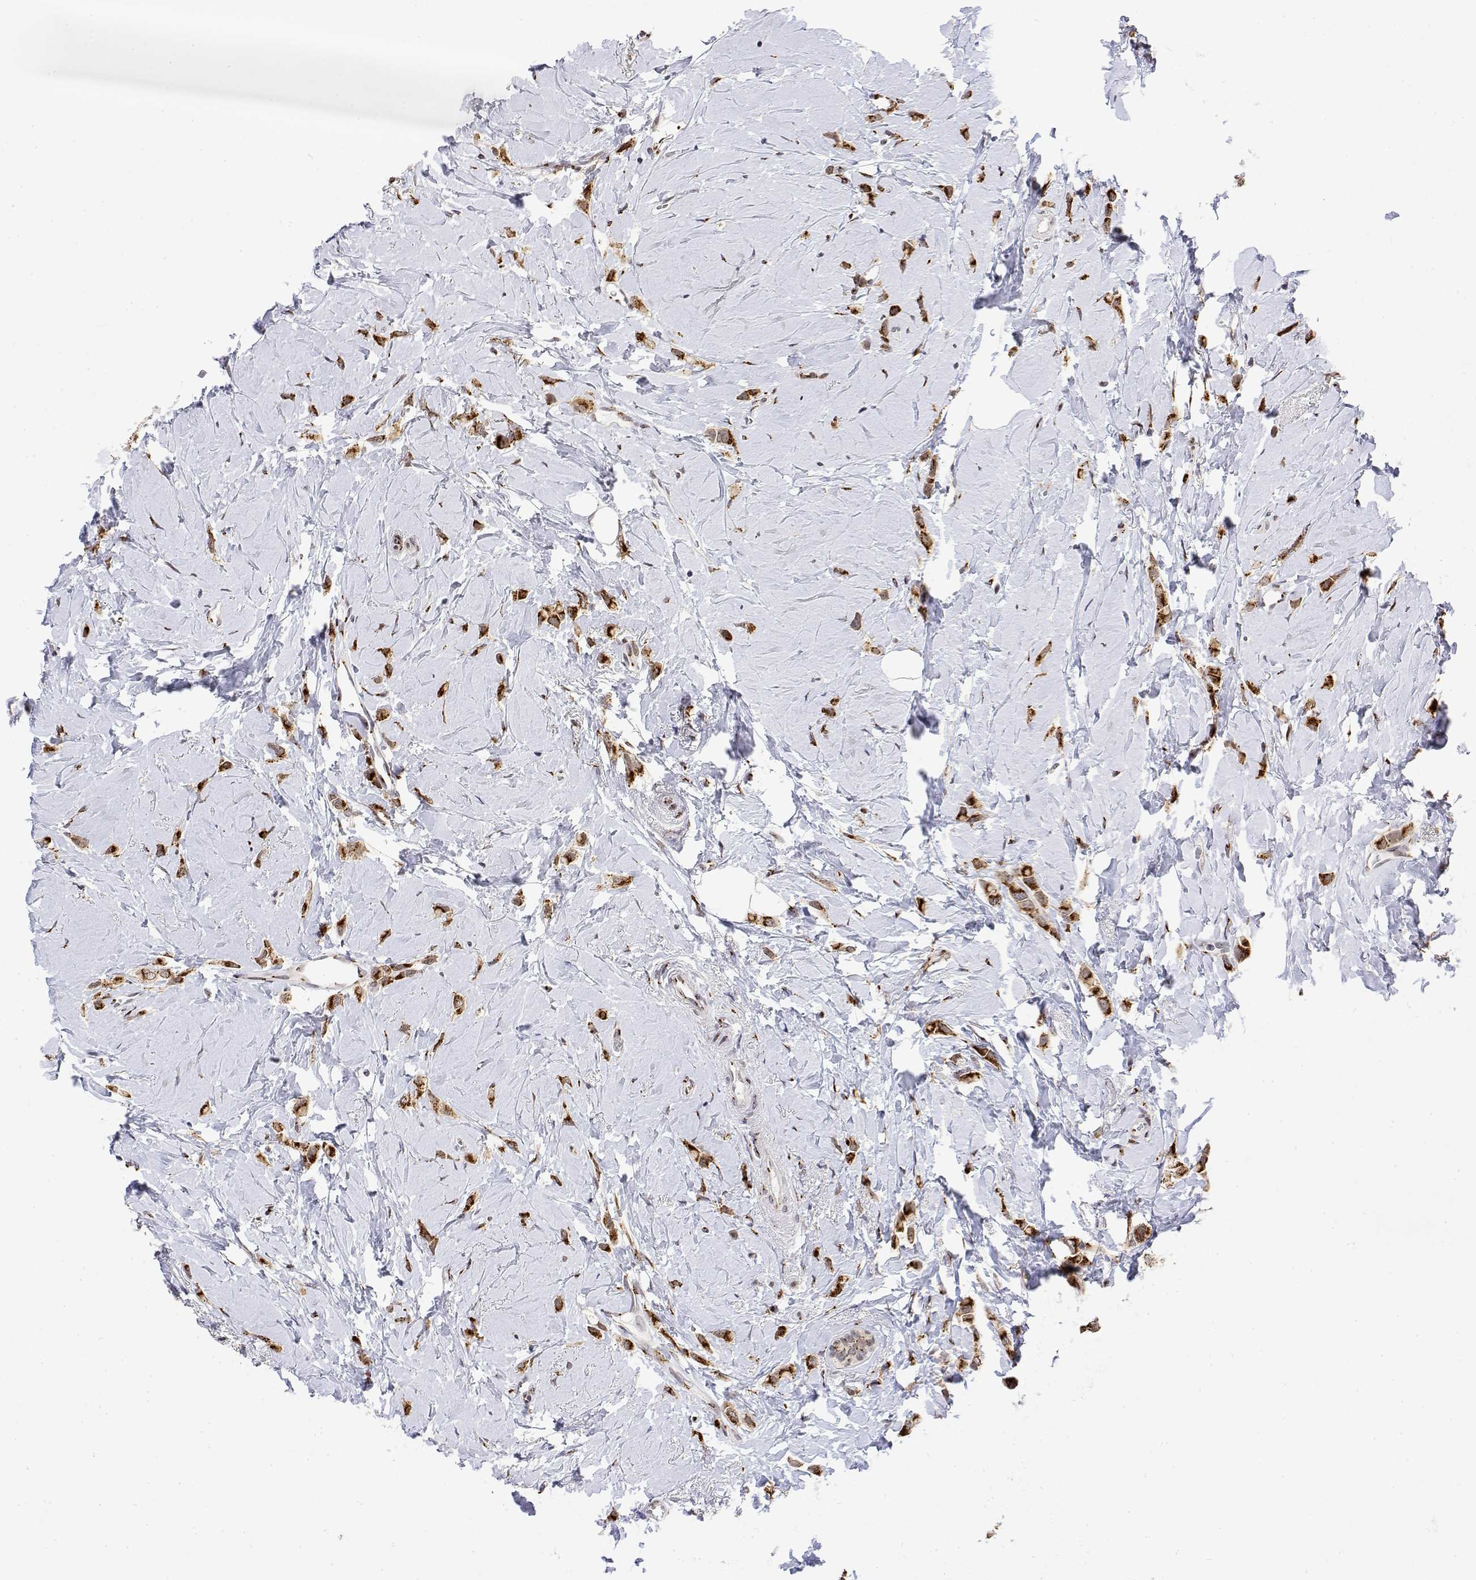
{"staining": {"intensity": "strong", "quantity": ">75%", "location": "cytoplasmic/membranous"}, "tissue": "breast cancer", "cell_type": "Tumor cells", "image_type": "cancer", "snomed": [{"axis": "morphology", "description": "Lobular carcinoma"}, {"axis": "topography", "description": "Breast"}], "caption": "About >75% of tumor cells in breast cancer demonstrate strong cytoplasmic/membranous protein expression as visualized by brown immunohistochemical staining.", "gene": "YIPF3", "patient": {"sex": "female", "age": 66}}